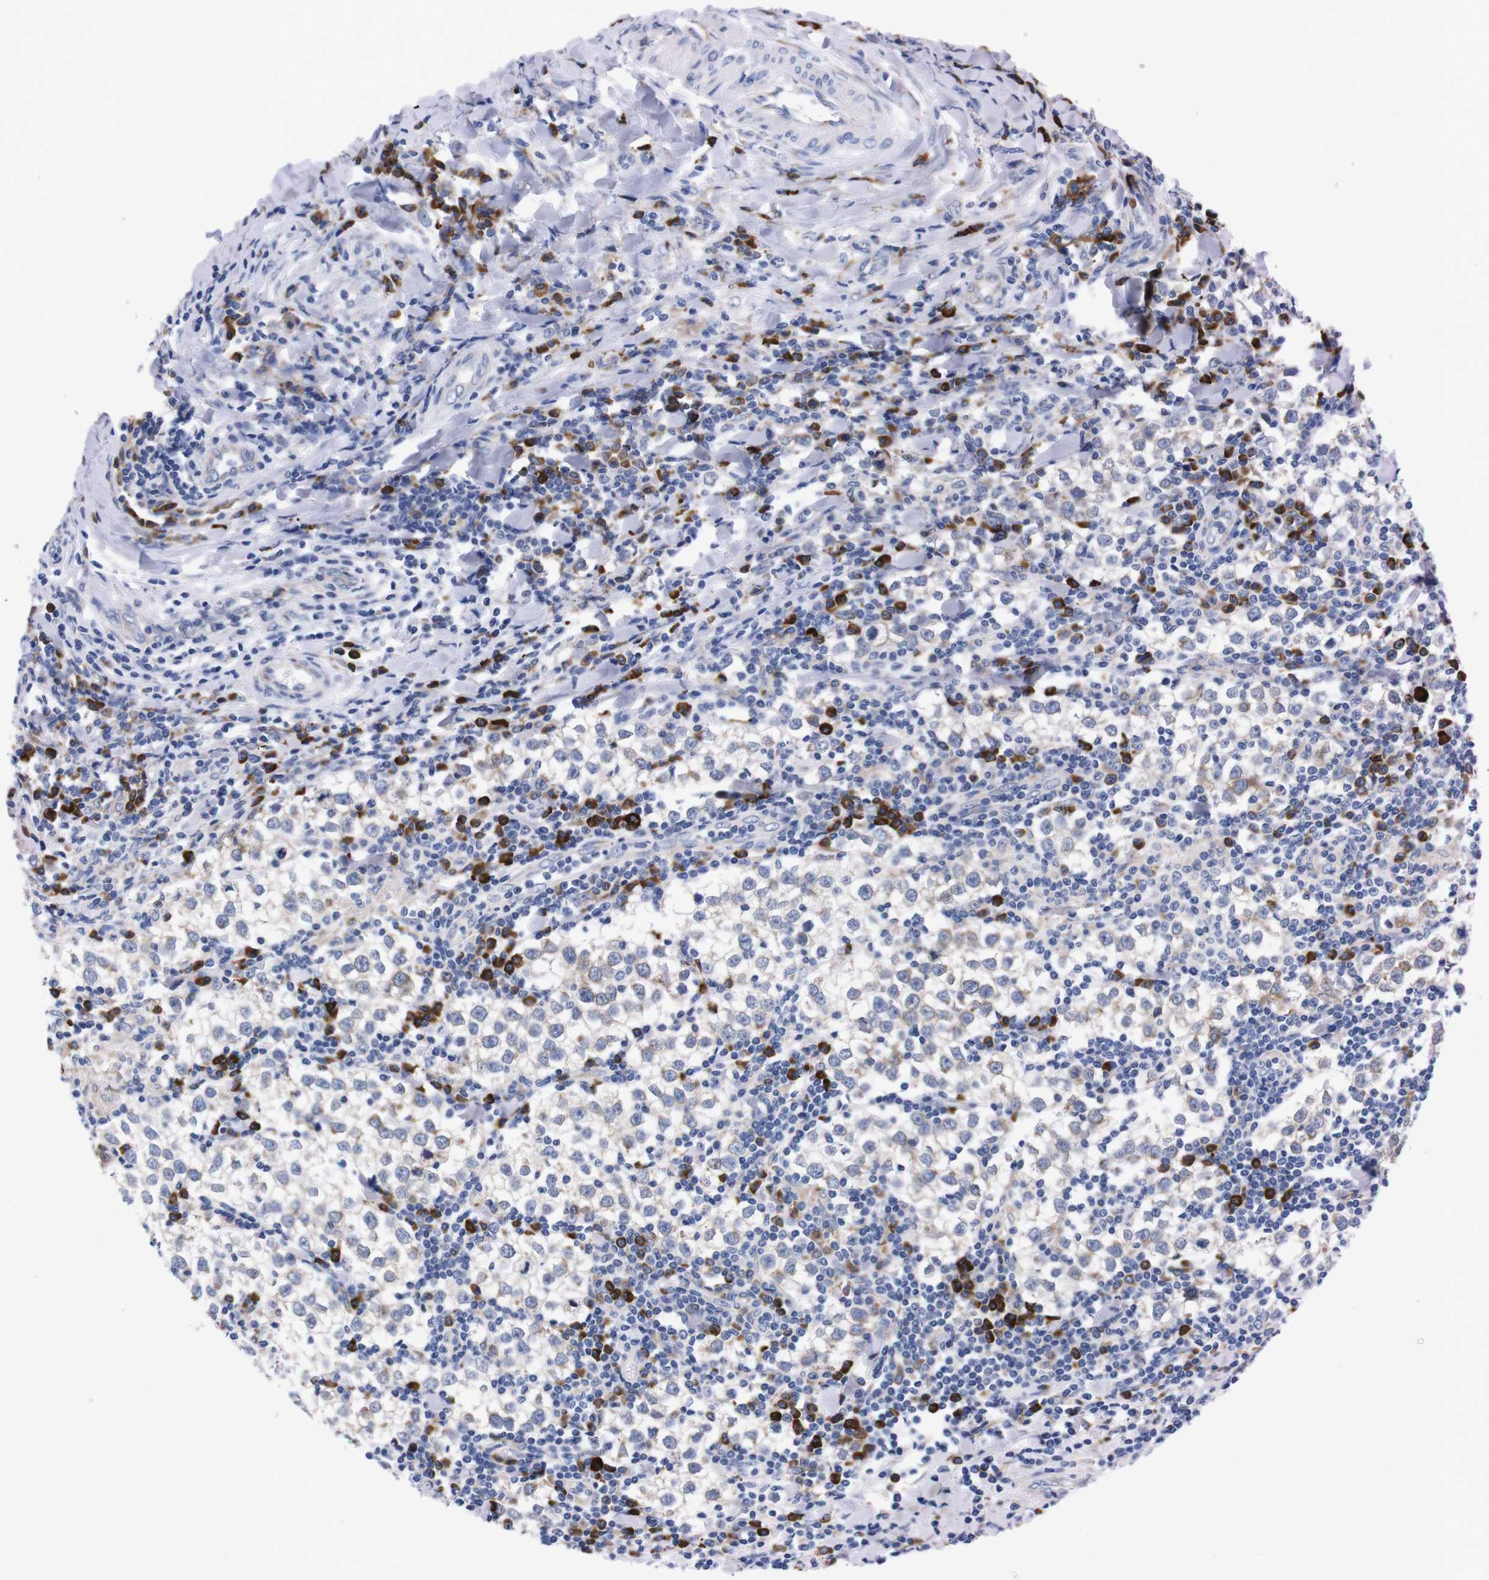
{"staining": {"intensity": "moderate", "quantity": "25%-75%", "location": "cytoplasmic/membranous"}, "tissue": "testis cancer", "cell_type": "Tumor cells", "image_type": "cancer", "snomed": [{"axis": "morphology", "description": "Seminoma, NOS"}, {"axis": "morphology", "description": "Carcinoma, Embryonal, NOS"}, {"axis": "topography", "description": "Testis"}], "caption": "Immunohistochemistry micrograph of embryonal carcinoma (testis) stained for a protein (brown), which shows medium levels of moderate cytoplasmic/membranous positivity in about 25%-75% of tumor cells.", "gene": "NEBL", "patient": {"sex": "male", "age": 36}}